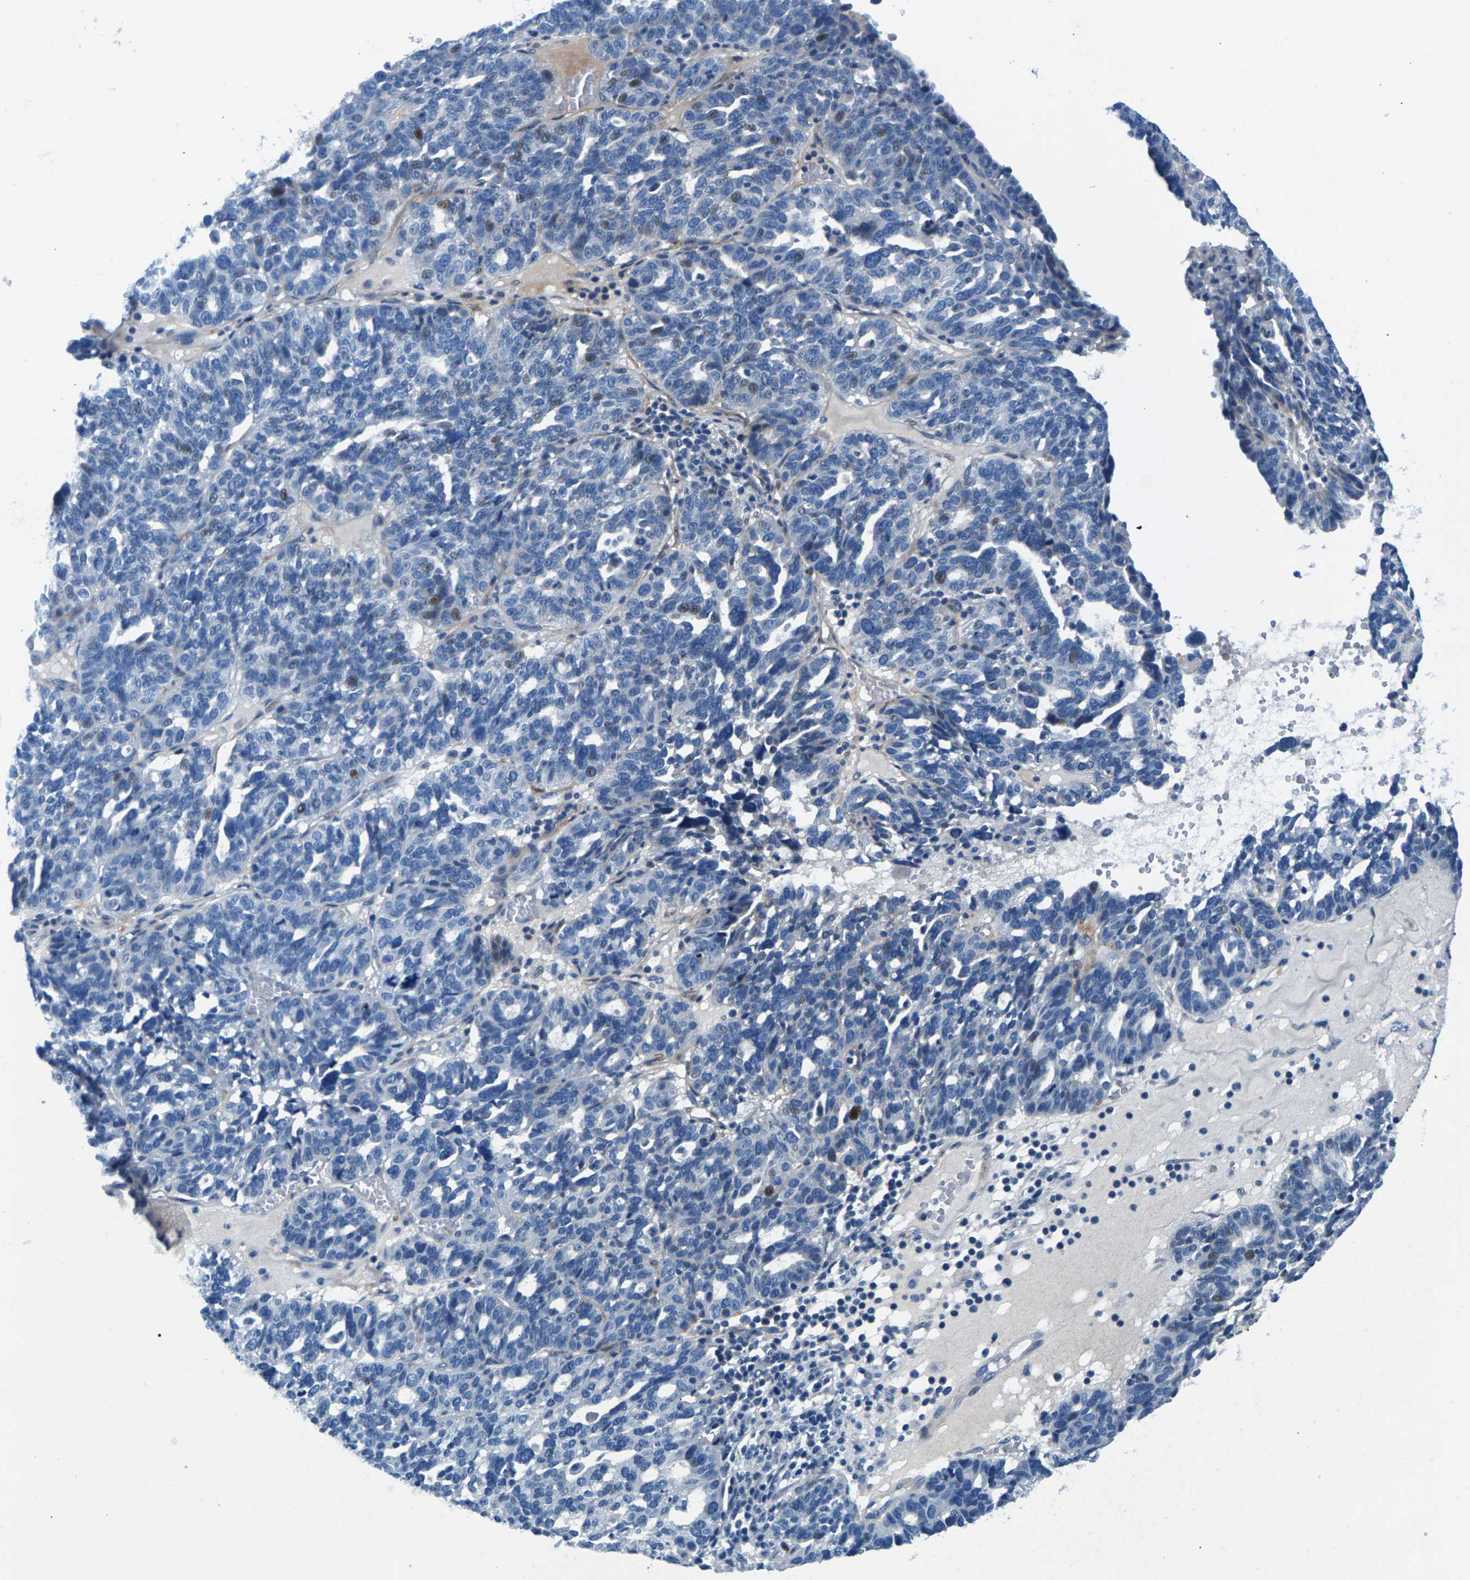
{"staining": {"intensity": "negative", "quantity": "none", "location": "none"}, "tissue": "ovarian cancer", "cell_type": "Tumor cells", "image_type": "cancer", "snomed": [{"axis": "morphology", "description": "Cystadenocarcinoma, serous, NOS"}, {"axis": "topography", "description": "Ovary"}], "caption": "Micrograph shows no significant protein expression in tumor cells of serous cystadenocarcinoma (ovarian). Nuclei are stained in blue.", "gene": "CDRT4", "patient": {"sex": "female", "age": 59}}